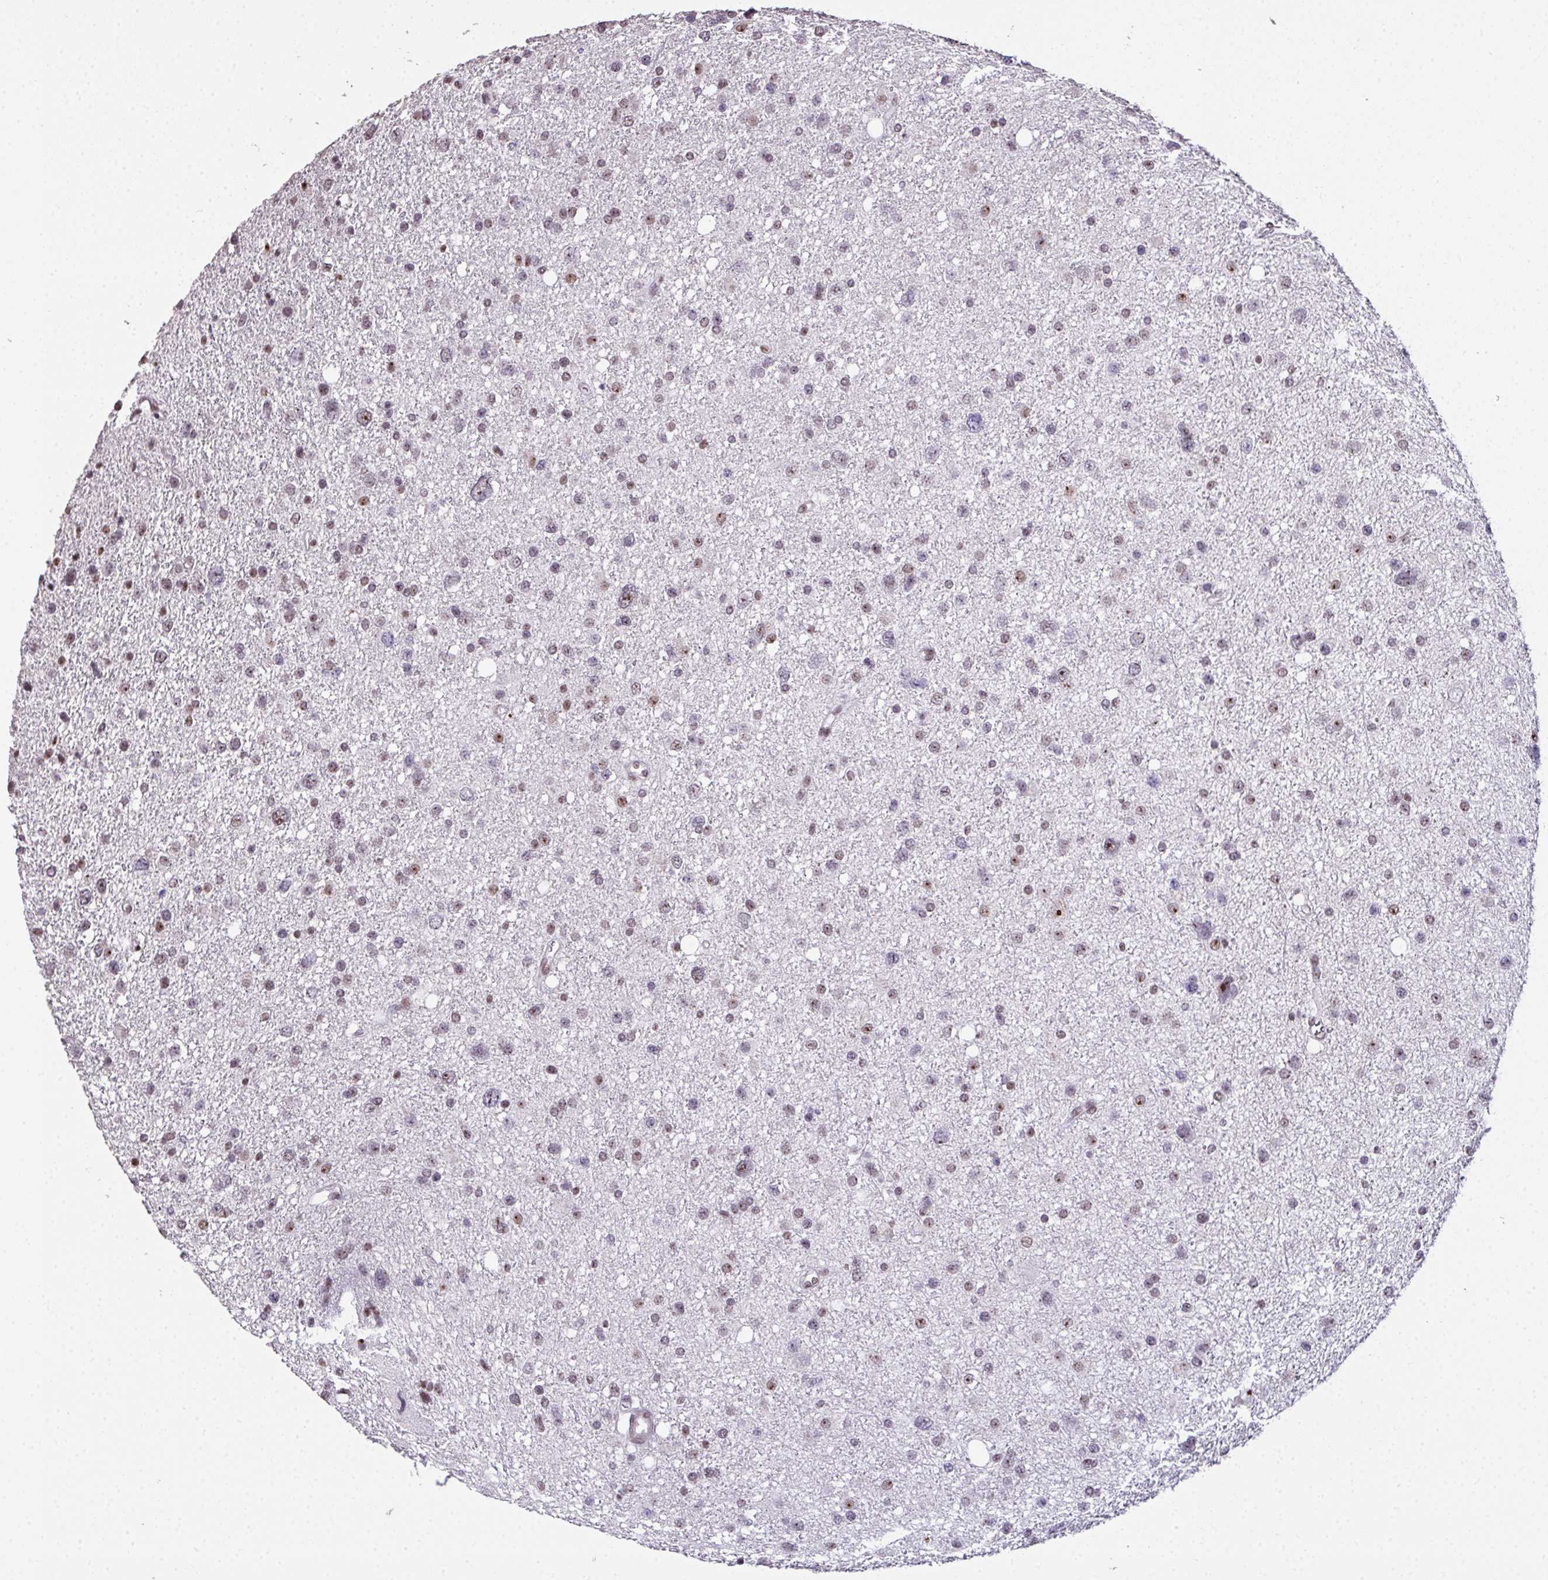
{"staining": {"intensity": "weak", "quantity": ">75%", "location": "nuclear"}, "tissue": "glioma", "cell_type": "Tumor cells", "image_type": "cancer", "snomed": [{"axis": "morphology", "description": "Glioma, malignant, Low grade"}, {"axis": "topography", "description": "Brain"}], "caption": "Immunohistochemical staining of glioma displays low levels of weak nuclear protein staining in about >75% of tumor cells.", "gene": "ZNF800", "patient": {"sex": "female", "age": 55}}